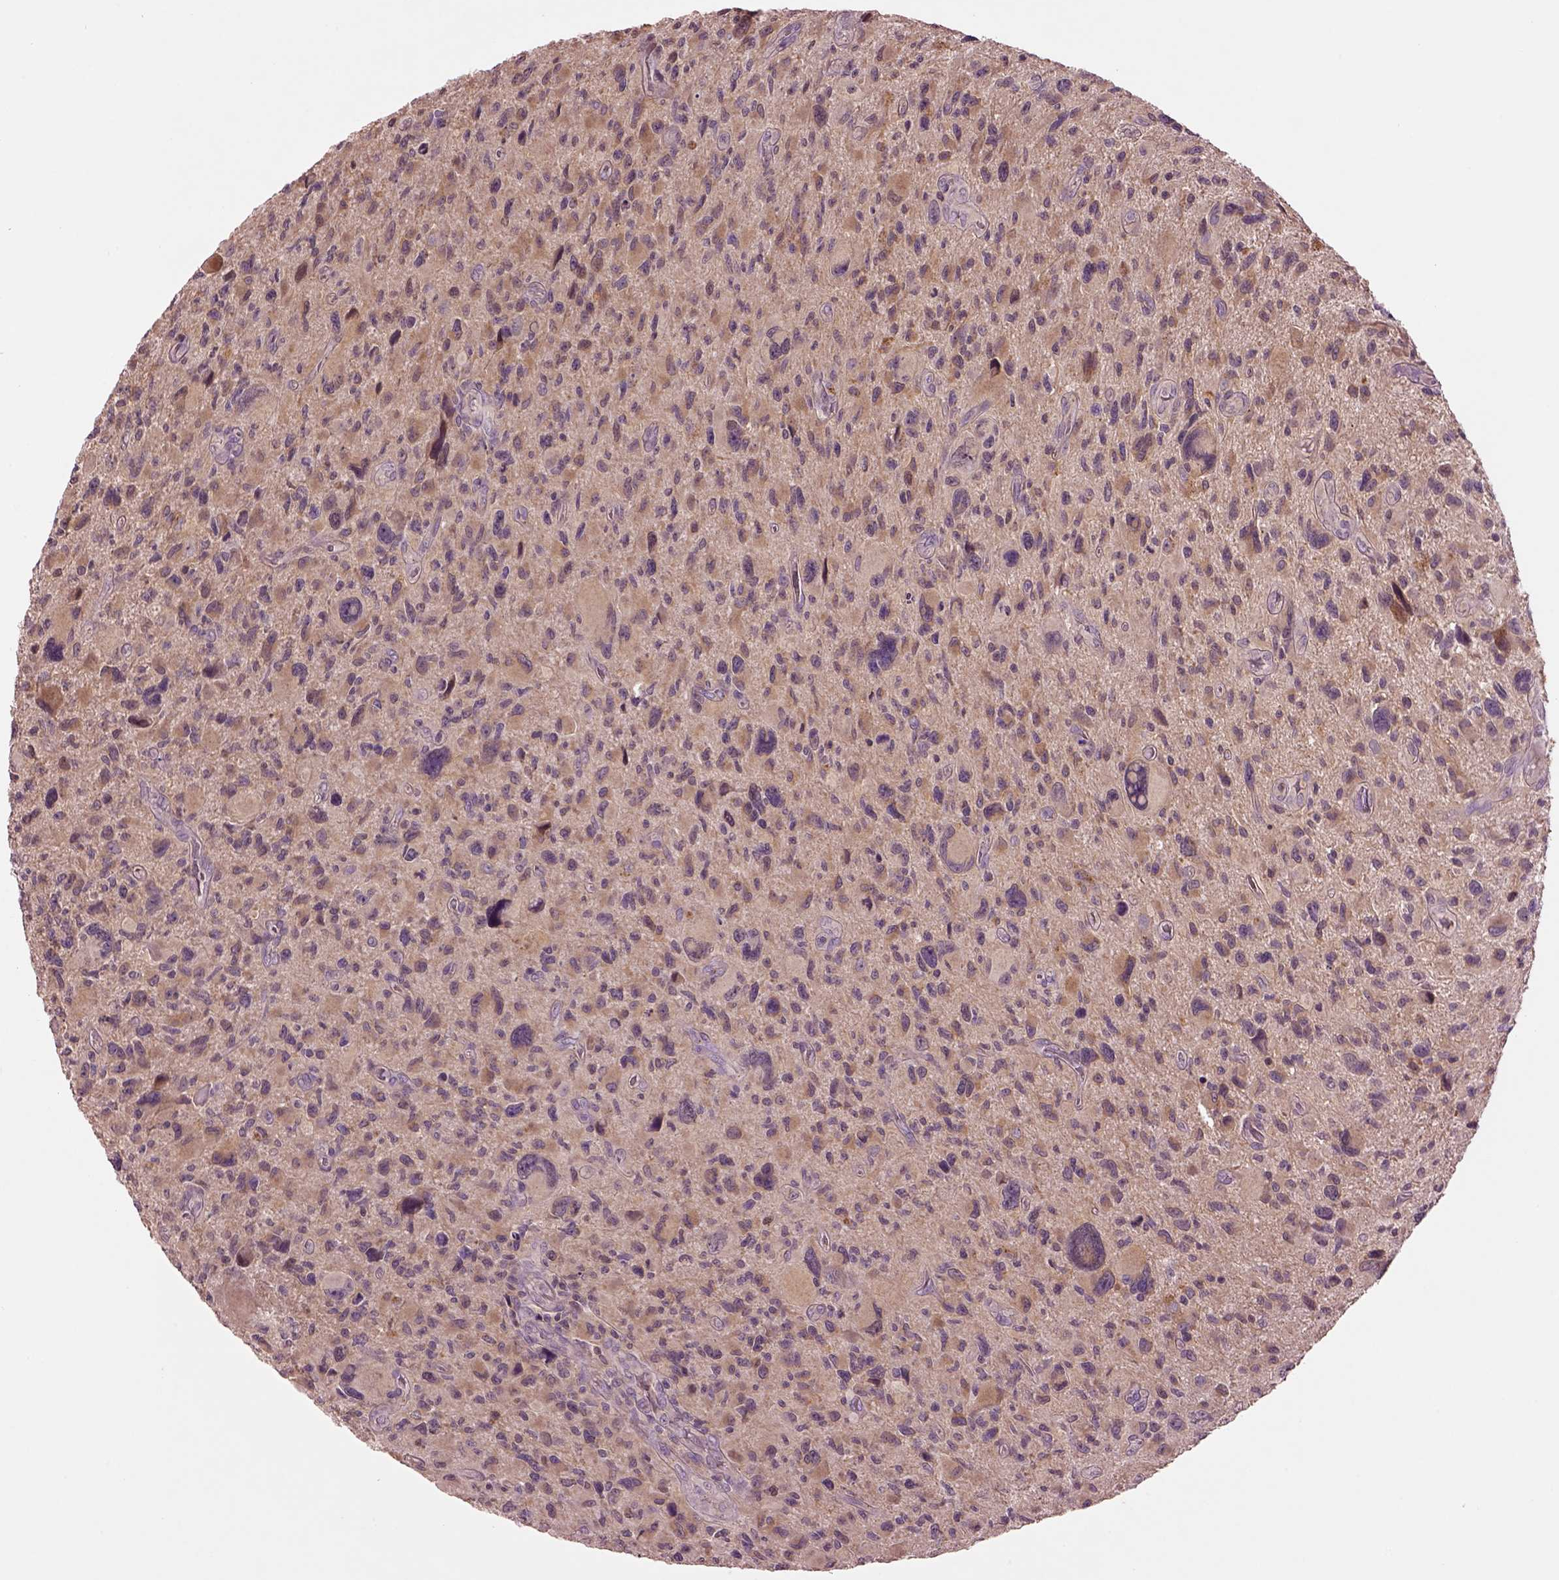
{"staining": {"intensity": "weak", "quantity": "25%-75%", "location": "cytoplasmic/membranous"}, "tissue": "glioma", "cell_type": "Tumor cells", "image_type": "cancer", "snomed": [{"axis": "morphology", "description": "Glioma, malignant, NOS"}, {"axis": "morphology", "description": "Glioma, malignant, High grade"}, {"axis": "topography", "description": "Brain"}], "caption": "IHC (DAB (3,3'-diaminobenzidine)) staining of glioma displays weak cytoplasmic/membranous protein expression in approximately 25%-75% of tumor cells.", "gene": "MTHFS", "patient": {"sex": "female", "age": 71}}